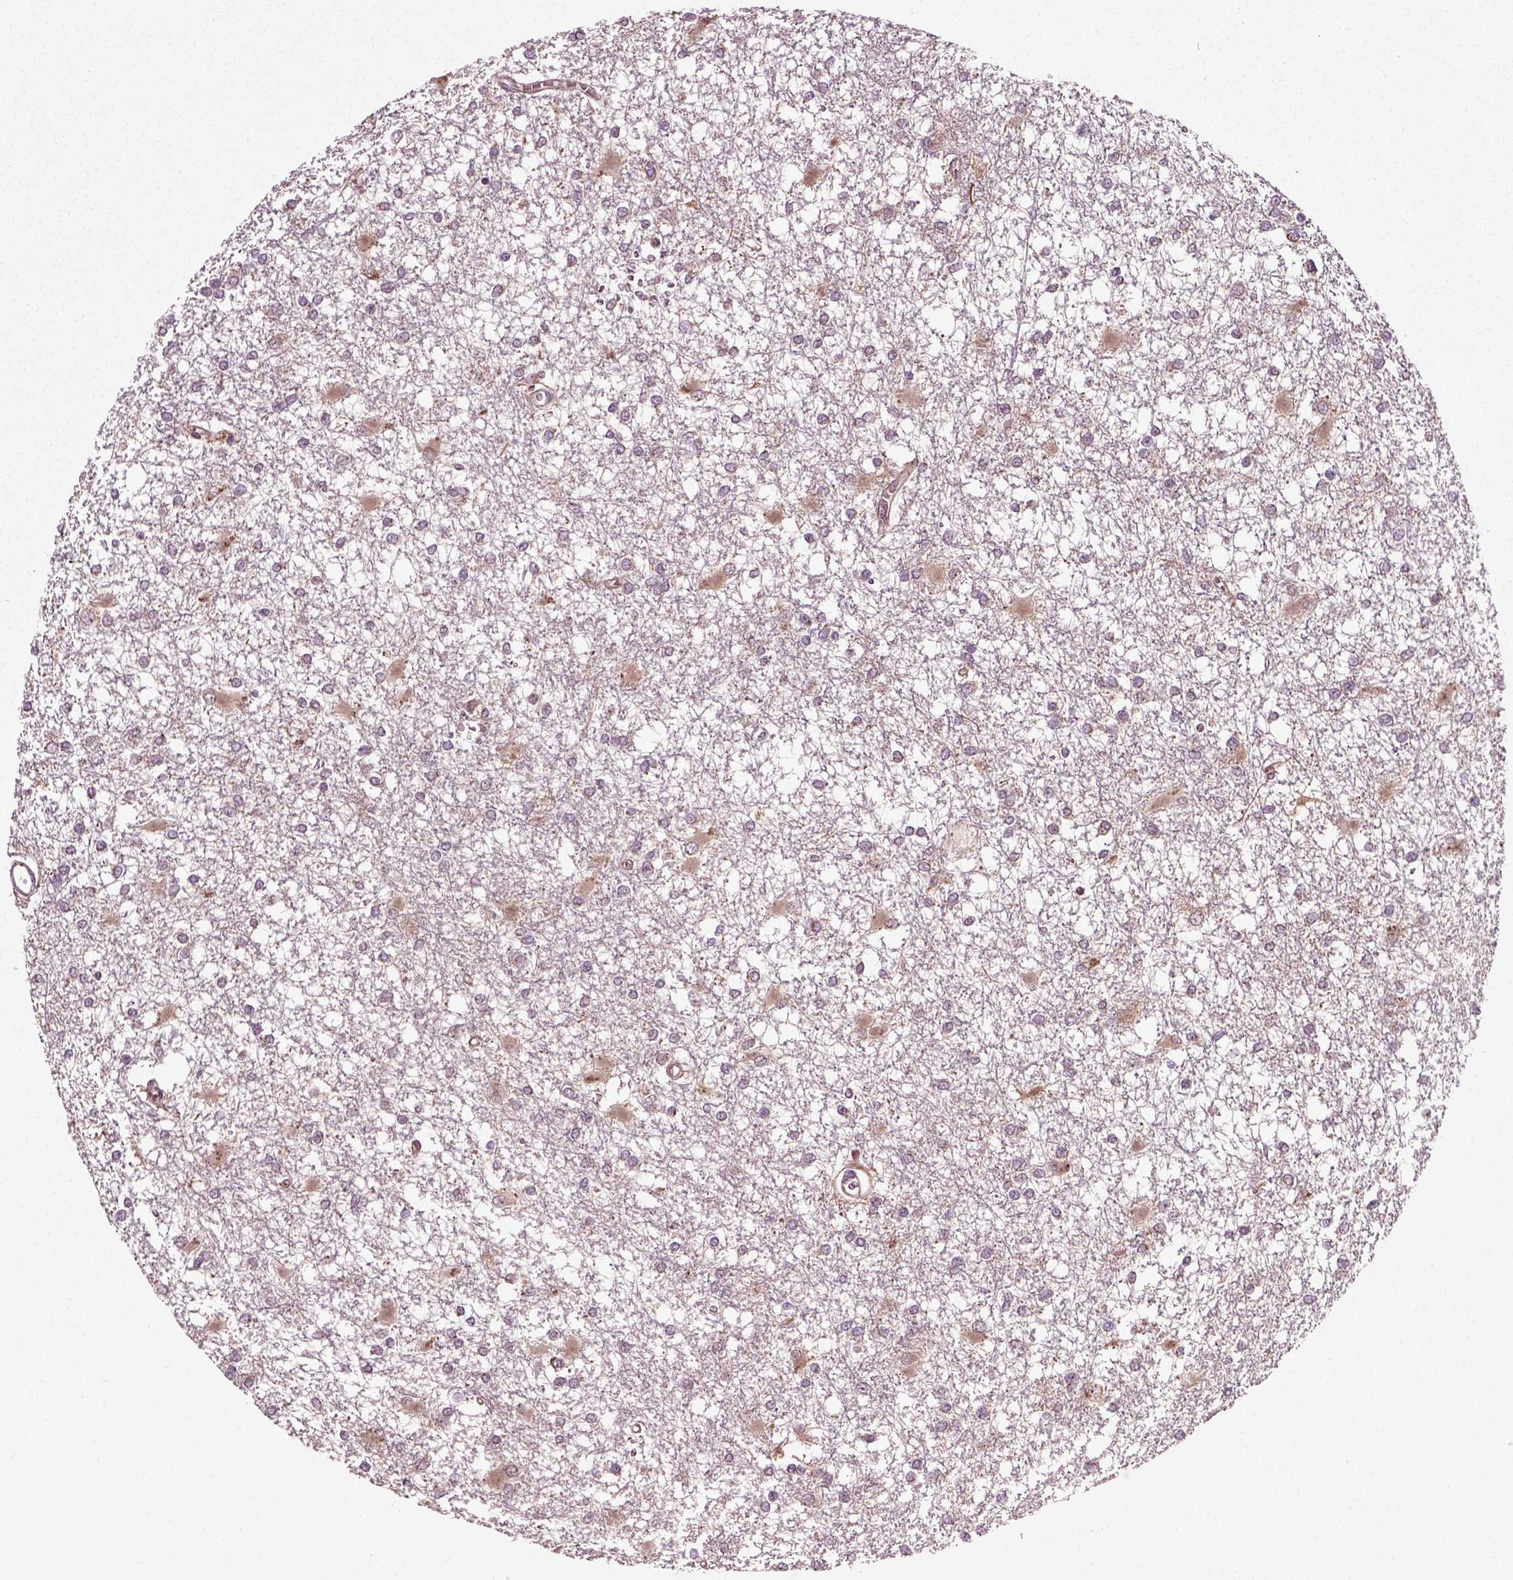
{"staining": {"intensity": "negative", "quantity": "none", "location": "none"}, "tissue": "glioma", "cell_type": "Tumor cells", "image_type": "cancer", "snomed": [{"axis": "morphology", "description": "Glioma, malignant, High grade"}, {"axis": "topography", "description": "Cerebral cortex"}], "caption": "An IHC photomicrograph of glioma is shown. There is no staining in tumor cells of glioma.", "gene": "PLCD3", "patient": {"sex": "male", "age": 79}}